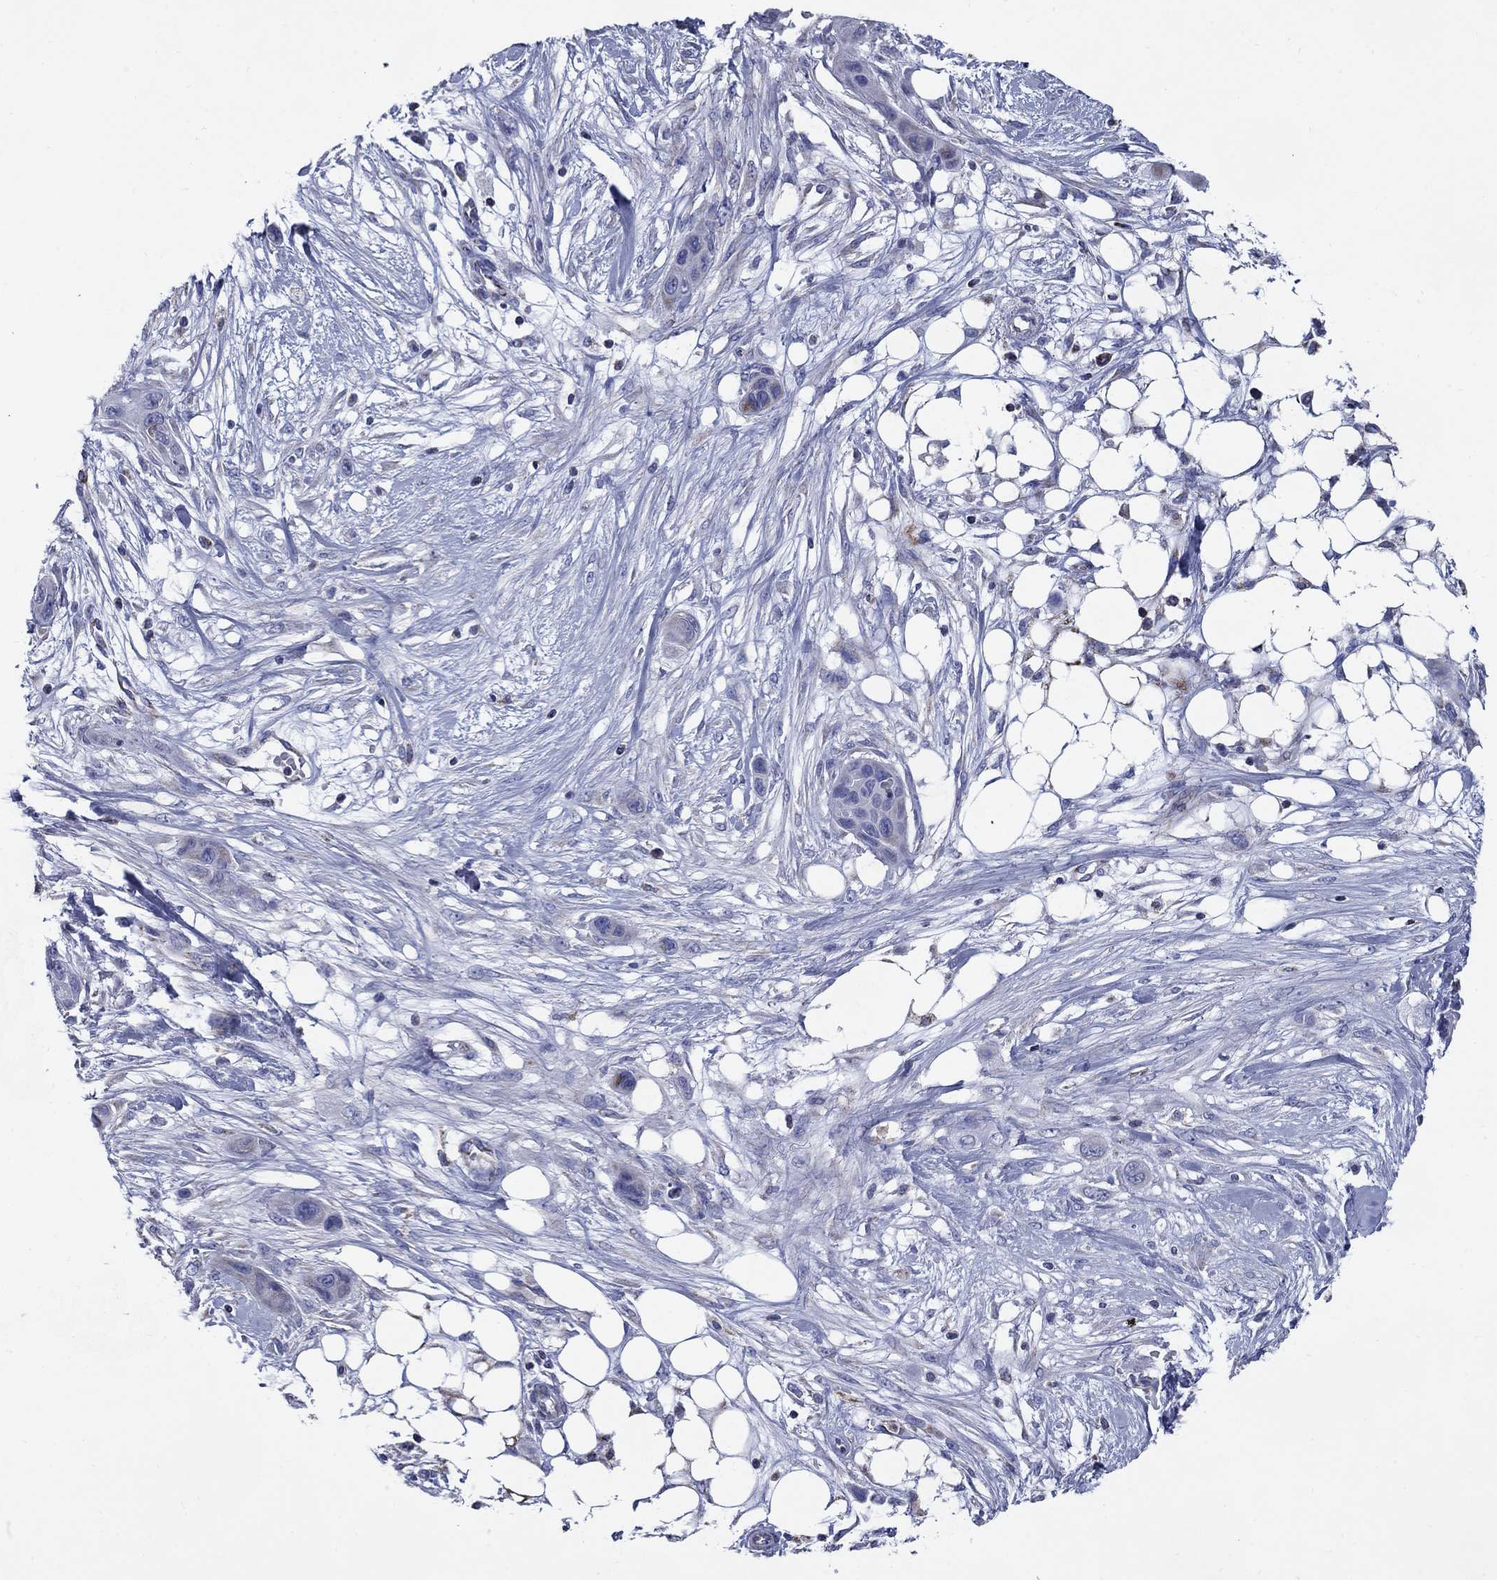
{"staining": {"intensity": "negative", "quantity": "none", "location": "none"}, "tissue": "skin cancer", "cell_type": "Tumor cells", "image_type": "cancer", "snomed": [{"axis": "morphology", "description": "Squamous cell carcinoma, NOS"}, {"axis": "topography", "description": "Skin"}], "caption": "The photomicrograph displays no significant staining in tumor cells of squamous cell carcinoma (skin).", "gene": "NDUFA4L2", "patient": {"sex": "male", "age": 79}}